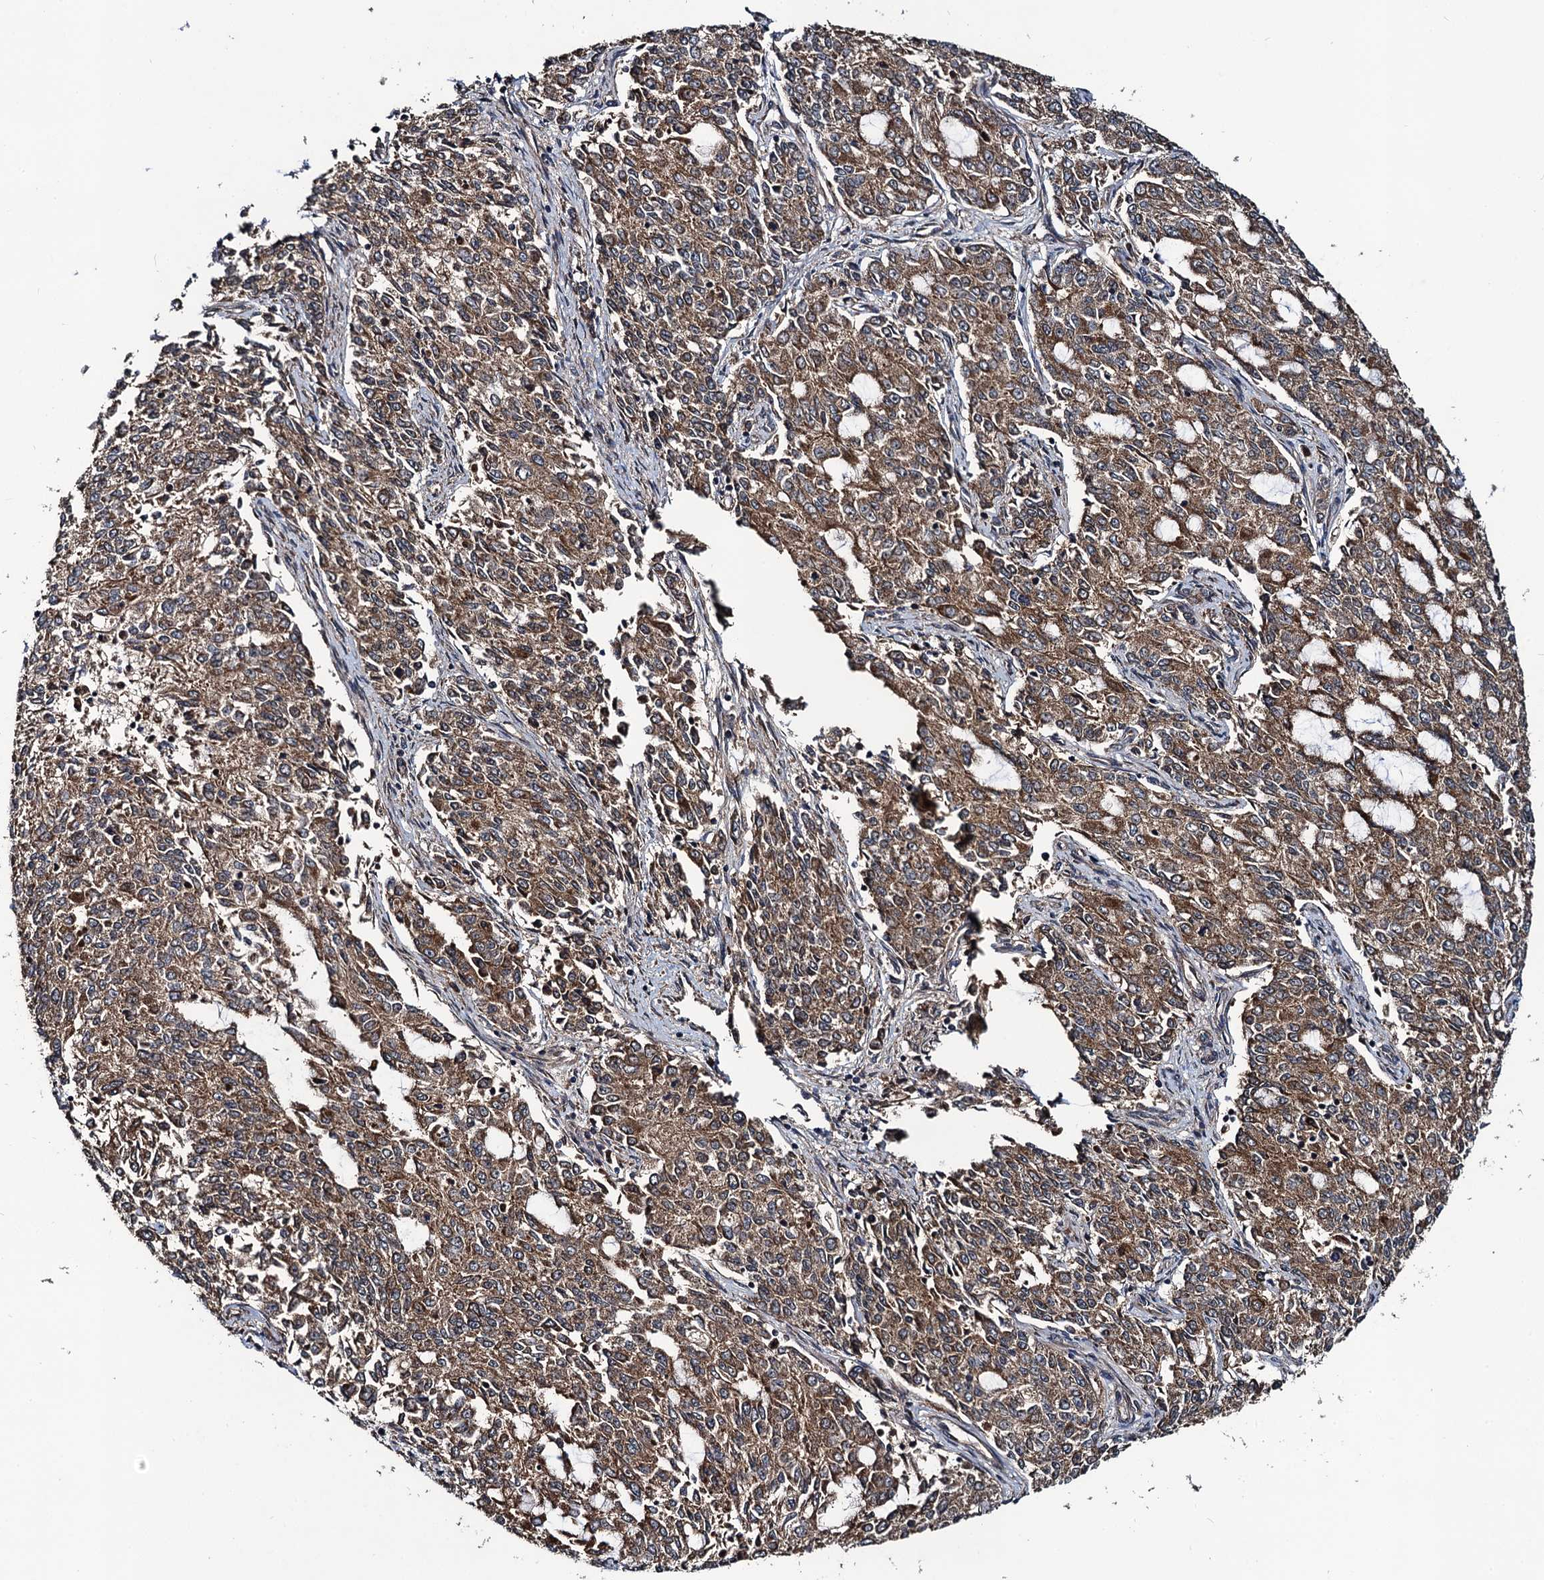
{"staining": {"intensity": "strong", "quantity": ">75%", "location": "cytoplasmic/membranous"}, "tissue": "endometrial cancer", "cell_type": "Tumor cells", "image_type": "cancer", "snomed": [{"axis": "morphology", "description": "Adenocarcinoma, NOS"}, {"axis": "topography", "description": "Endometrium"}], "caption": "High-power microscopy captured an immunohistochemistry (IHC) micrograph of endometrial cancer (adenocarcinoma), revealing strong cytoplasmic/membranous staining in about >75% of tumor cells.", "gene": "NEK1", "patient": {"sex": "female", "age": 50}}